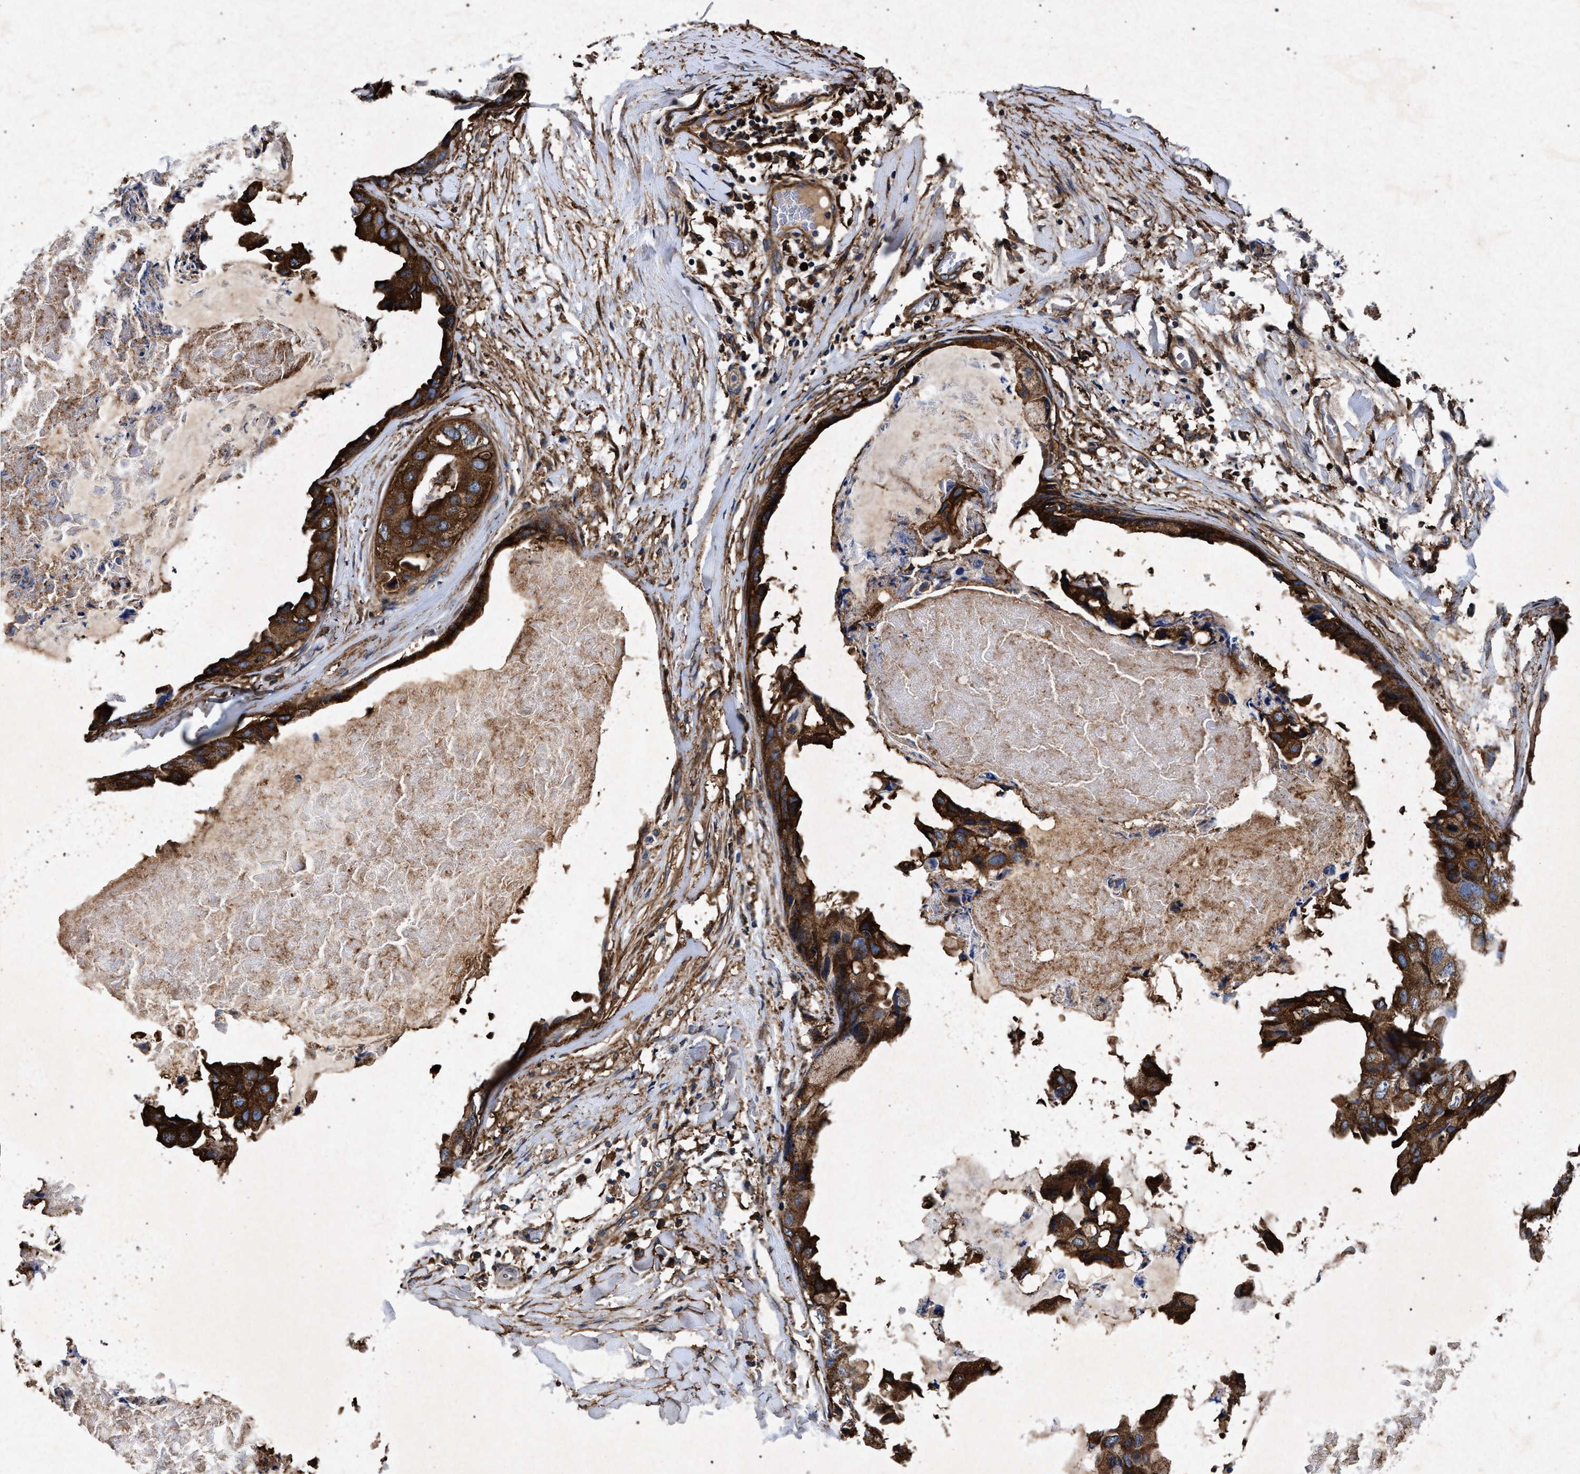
{"staining": {"intensity": "strong", "quantity": ">75%", "location": "cytoplasmic/membranous"}, "tissue": "breast cancer", "cell_type": "Tumor cells", "image_type": "cancer", "snomed": [{"axis": "morphology", "description": "Duct carcinoma"}, {"axis": "topography", "description": "Breast"}], "caption": "This image exhibits breast cancer (intraductal carcinoma) stained with IHC to label a protein in brown. The cytoplasmic/membranous of tumor cells show strong positivity for the protein. Nuclei are counter-stained blue.", "gene": "MARCKS", "patient": {"sex": "female", "age": 40}}